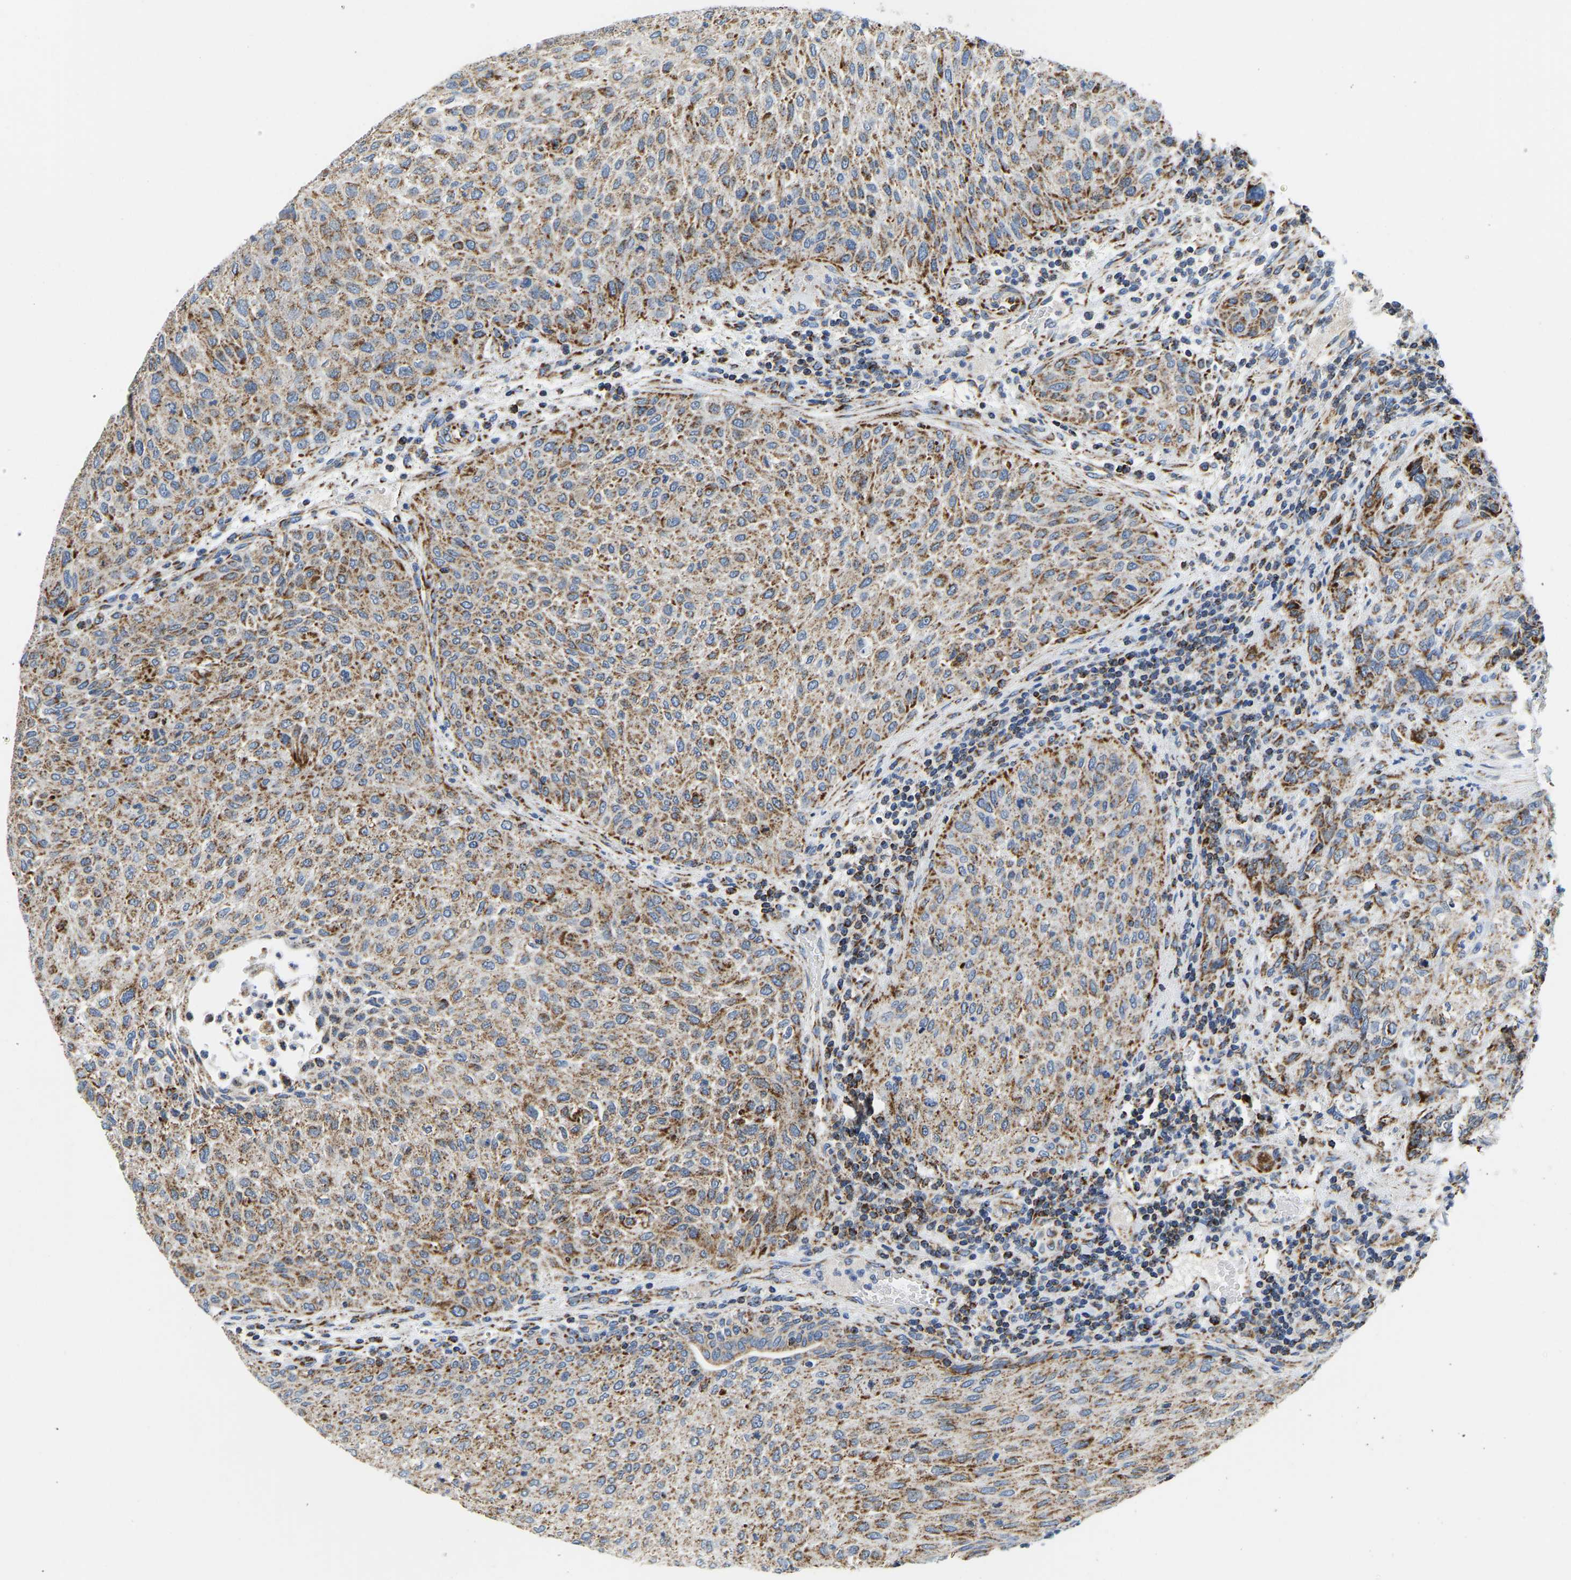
{"staining": {"intensity": "moderate", "quantity": ">75%", "location": "cytoplasmic/membranous"}, "tissue": "urothelial cancer", "cell_type": "Tumor cells", "image_type": "cancer", "snomed": [{"axis": "morphology", "description": "Urothelial carcinoma, Low grade"}, {"axis": "morphology", "description": "Urothelial carcinoma, High grade"}, {"axis": "topography", "description": "Urinary bladder"}], "caption": "IHC image of urothelial cancer stained for a protein (brown), which displays medium levels of moderate cytoplasmic/membranous staining in approximately >75% of tumor cells.", "gene": "SFXN1", "patient": {"sex": "male", "age": 35}}